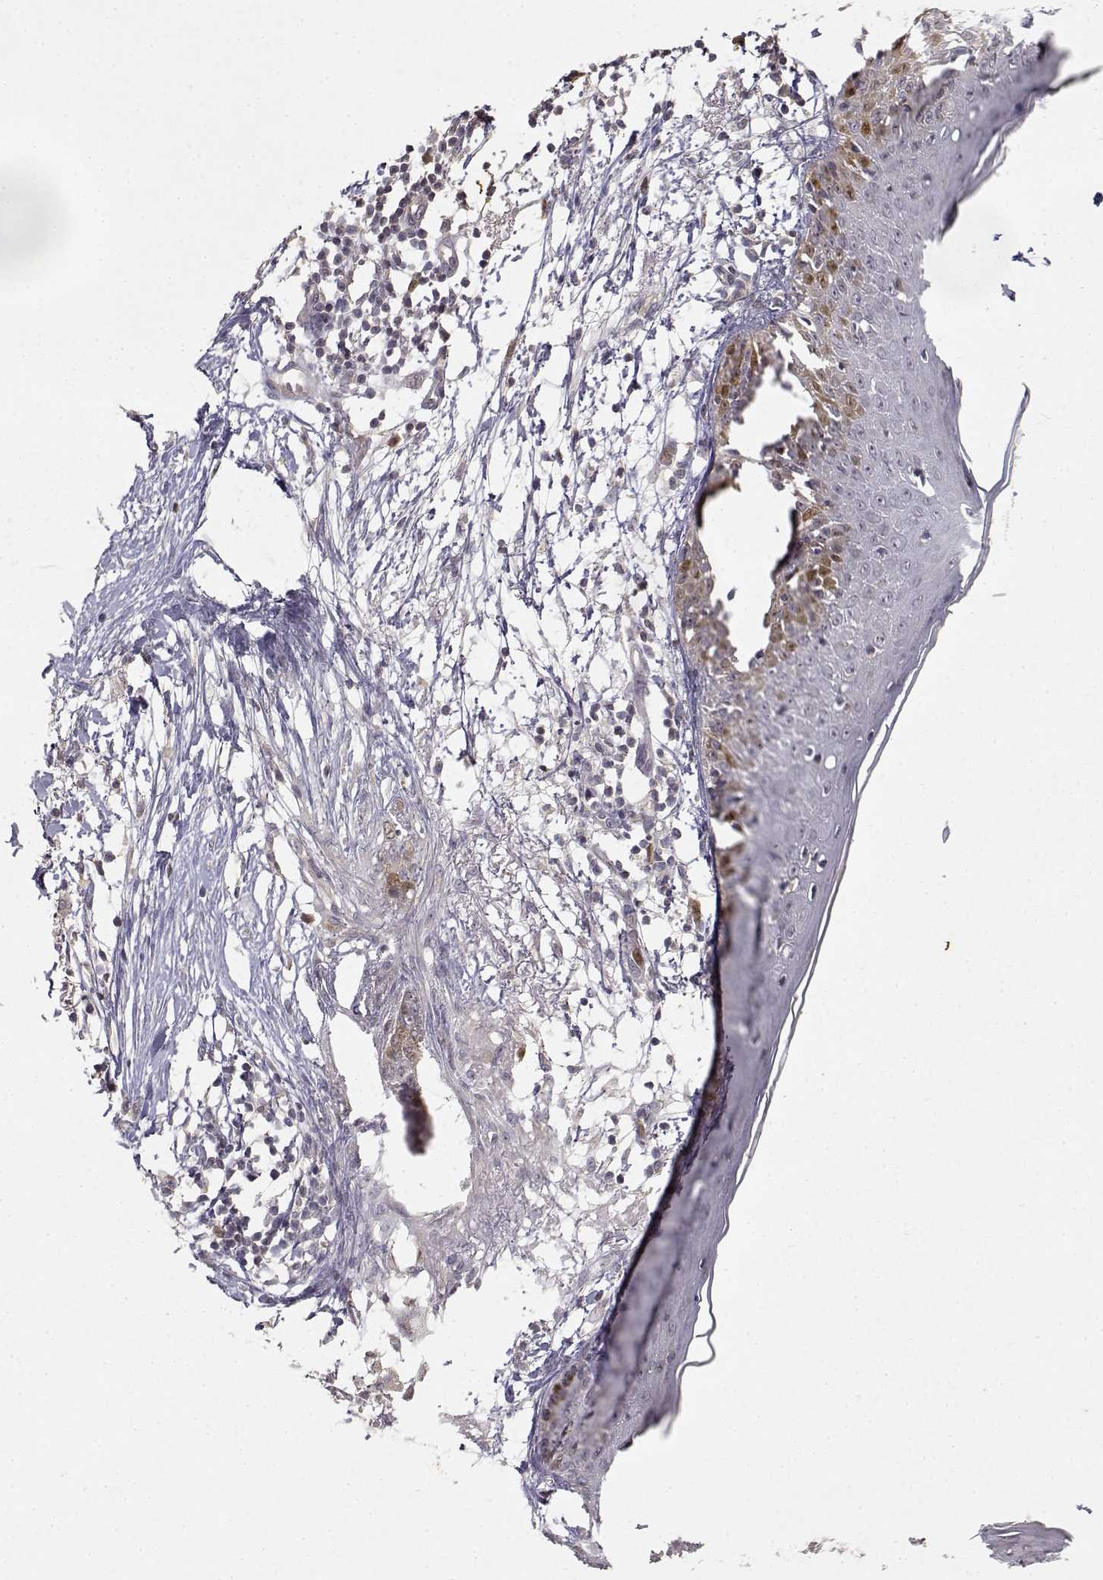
{"staining": {"intensity": "moderate", "quantity": "<25%", "location": "nuclear"}, "tissue": "skin cancer", "cell_type": "Tumor cells", "image_type": "cancer", "snomed": [{"axis": "morphology", "description": "Normal tissue, NOS"}, {"axis": "morphology", "description": "Basal cell carcinoma"}, {"axis": "topography", "description": "Skin"}], "caption": "Immunohistochemical staining of skin cancer (basal cell carcinoma) demonstrates low levels of moderate nuclear expression in about <25% of tumor cells.", "gene": "RAD51", "patient": {"sex": "male", "age": 84}}